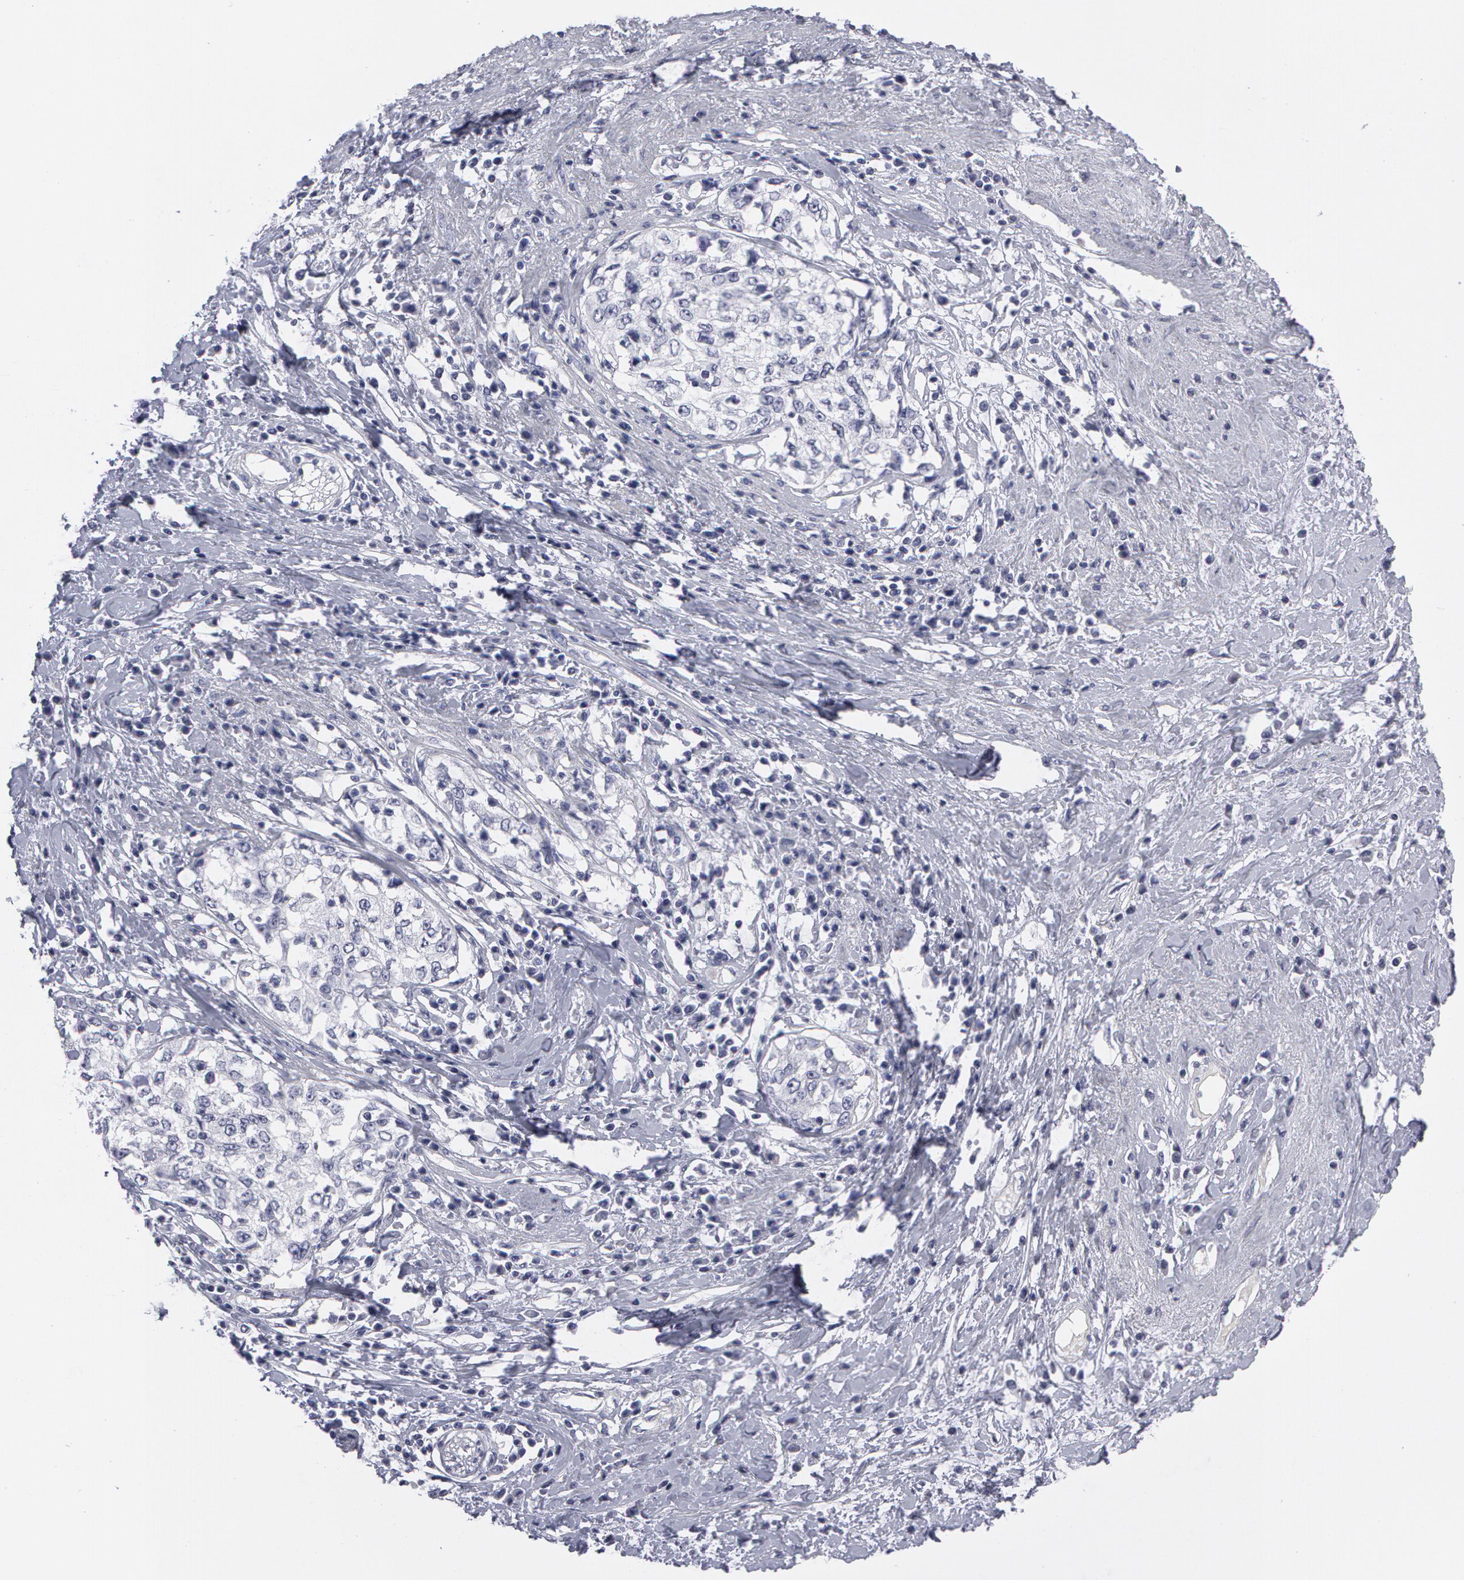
{"staining": {"intensity": "negative", "quantity": "none", "location": "none"}, "tissue": "cervical cancer", "cell_type": "Tumor cells", "image_type": "cancer", "snomed": [{"axis": "morphology", "description": "Squamous cell carcinoma, NOS"}, {"axis": "topography", "description": "Cervix"}], "caption": "DAB immunohistochemical staining of cervical squamous cell carcinoma shows no significant positivity in tumor cells.", "gene": "SMC1B", "patient": {"sex": "female", "age": 57}}